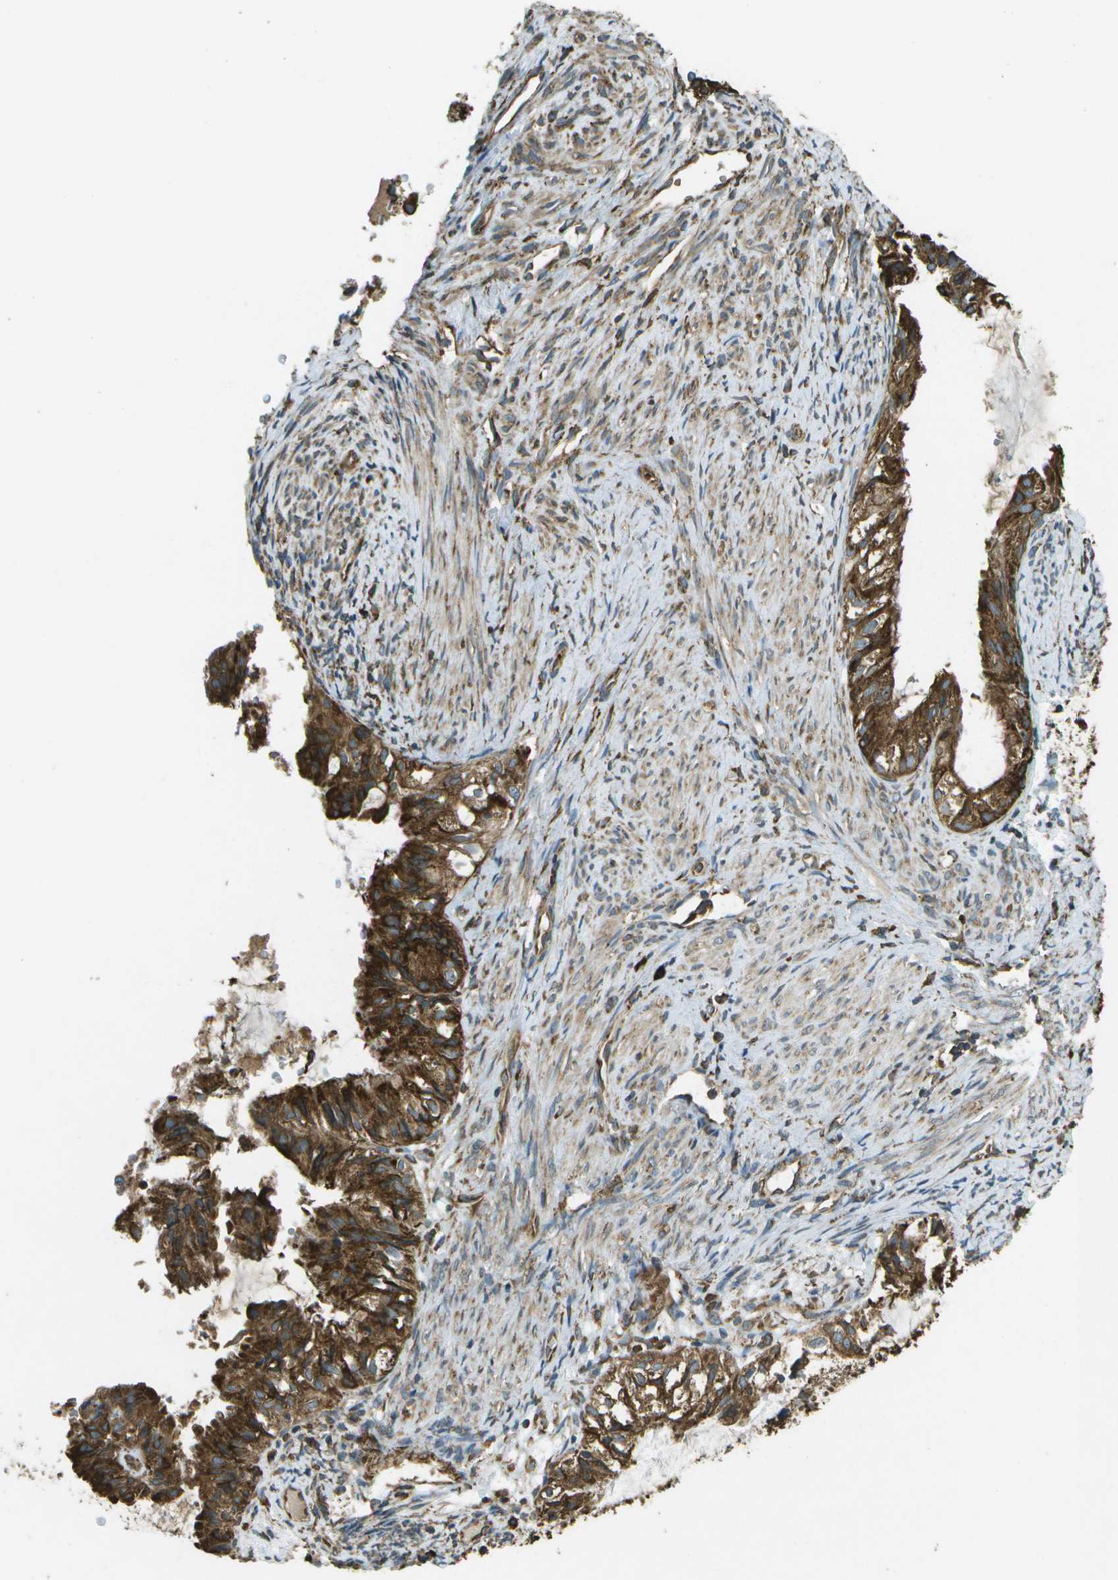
{"staining": {"intensity": "moderate", "quantity": ">75%", "location": "cytoplasmic/membranous"}, "tissue": "cervical cancer", "cell_type": "Tumor cells", "image_type": "cancer", "snomed": [{"axis": "morphology", "description": "Normal tissue, NOS"}, {"axis": "morphology", "description": "Adenocarcinoma, NOS"}, {"axis": "topography", "description": "Cervix"}, {"axis": "topography", "description": "Endometrium"}], "caption": "Protein analysis of cervical cancer tissue exhibits moderate cytoplasmic/membranous positivity in approximately >75% of tumor cells.", "gene": "PDIA4", "patient": {"sex": "female", "age": 86}}